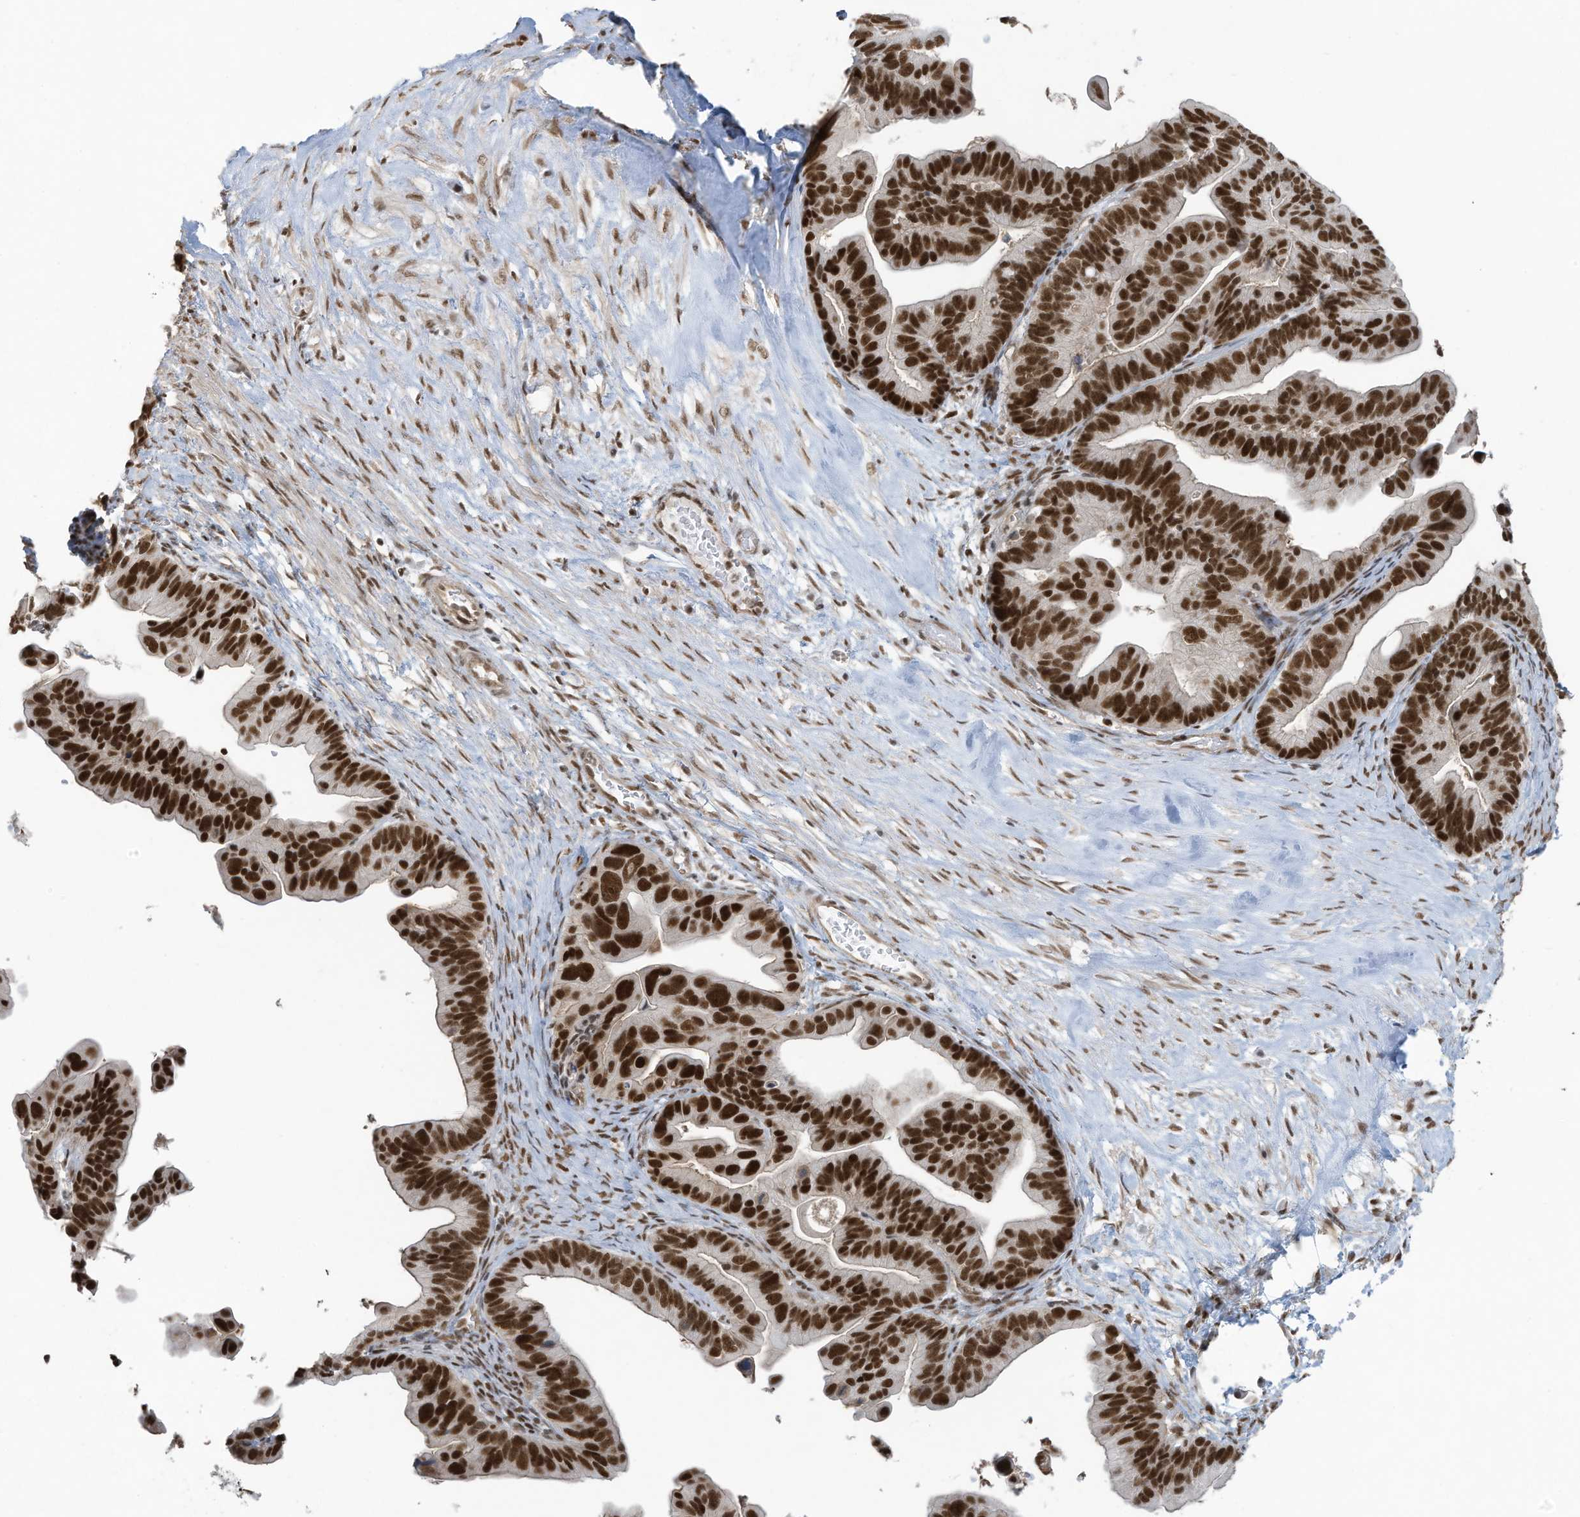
{"staining": {"intensity": "strong", "quantity": ">75%", "location": "nuclear"}, "tissue": "ovarian cancer", "cell_type": "Tumor cells", "image_type": "cancer", "snomed": [{"axis": "morphology", "description": "Cystadenocarcinoma, serous, NOS"}, {"axis": "topography", "description": "Ovary"}], "caption": "Immunohistochemical staining of human serous cystadenocarcinoma (ovarian) shows strong nuclear protein positivity in approximately >75% of tumor cells.", "gene": "DBR1", "patient": {"sex": "female", "age": 56}}